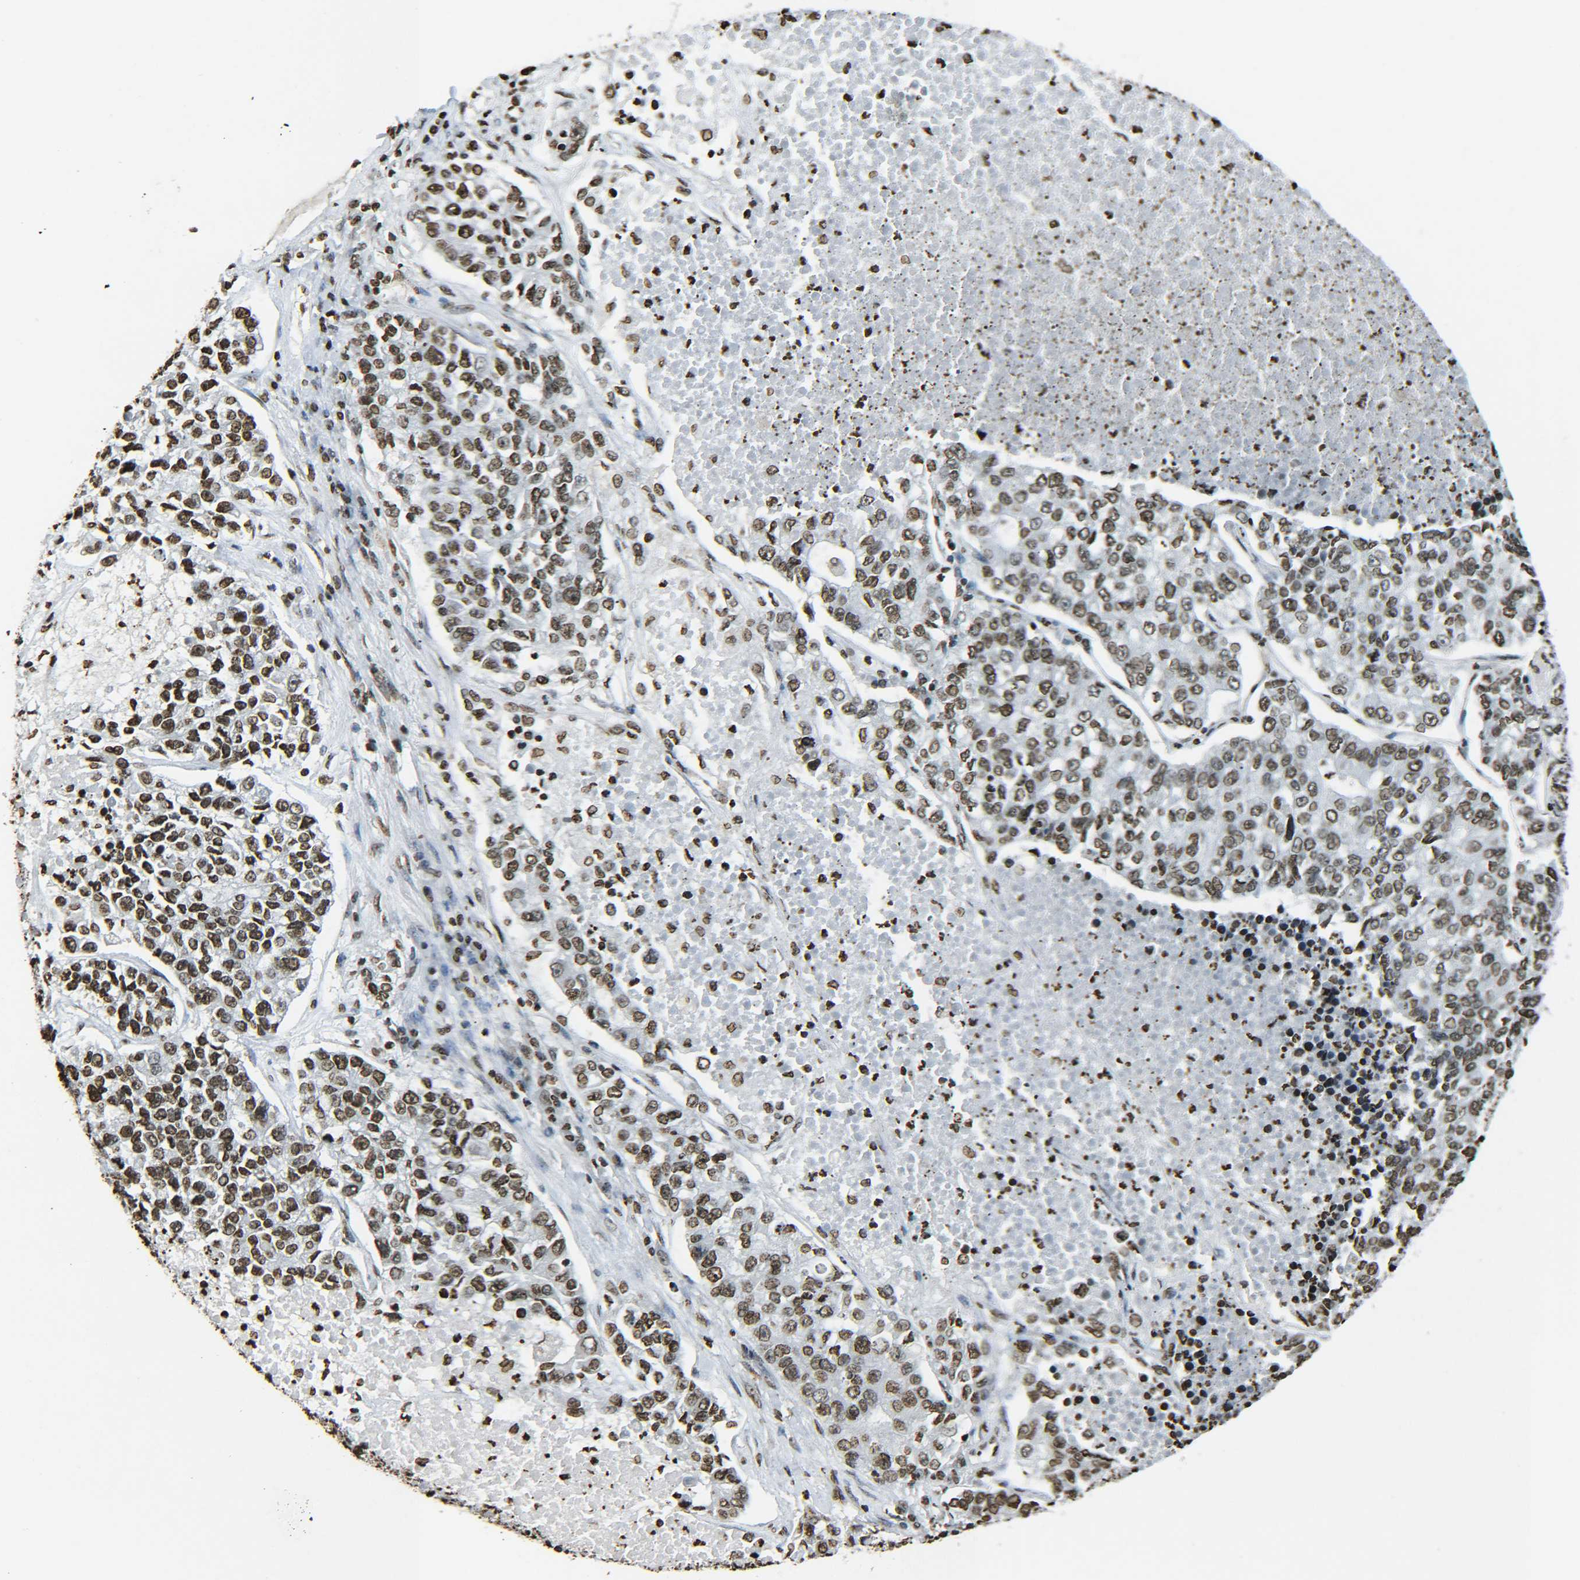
{"staining": {"intensity": "moderate", "quantity": ">75%", "location": "nuclear"}, "tissue": "lung cancer", "cell_type": "Tumor cells", "image_type": "cancer", "snomed": [{"axis": "morphology", "description": "Adenocarcinoma, NOS"}, {"axis": "topography", "description": "Lung"}], "caption": "A brown stain shows moderate nuclear positivity of a protein in human lung cancer tumor cells.", "gene": "H4C16", "patient": {"sex": "male", "age": 49}}